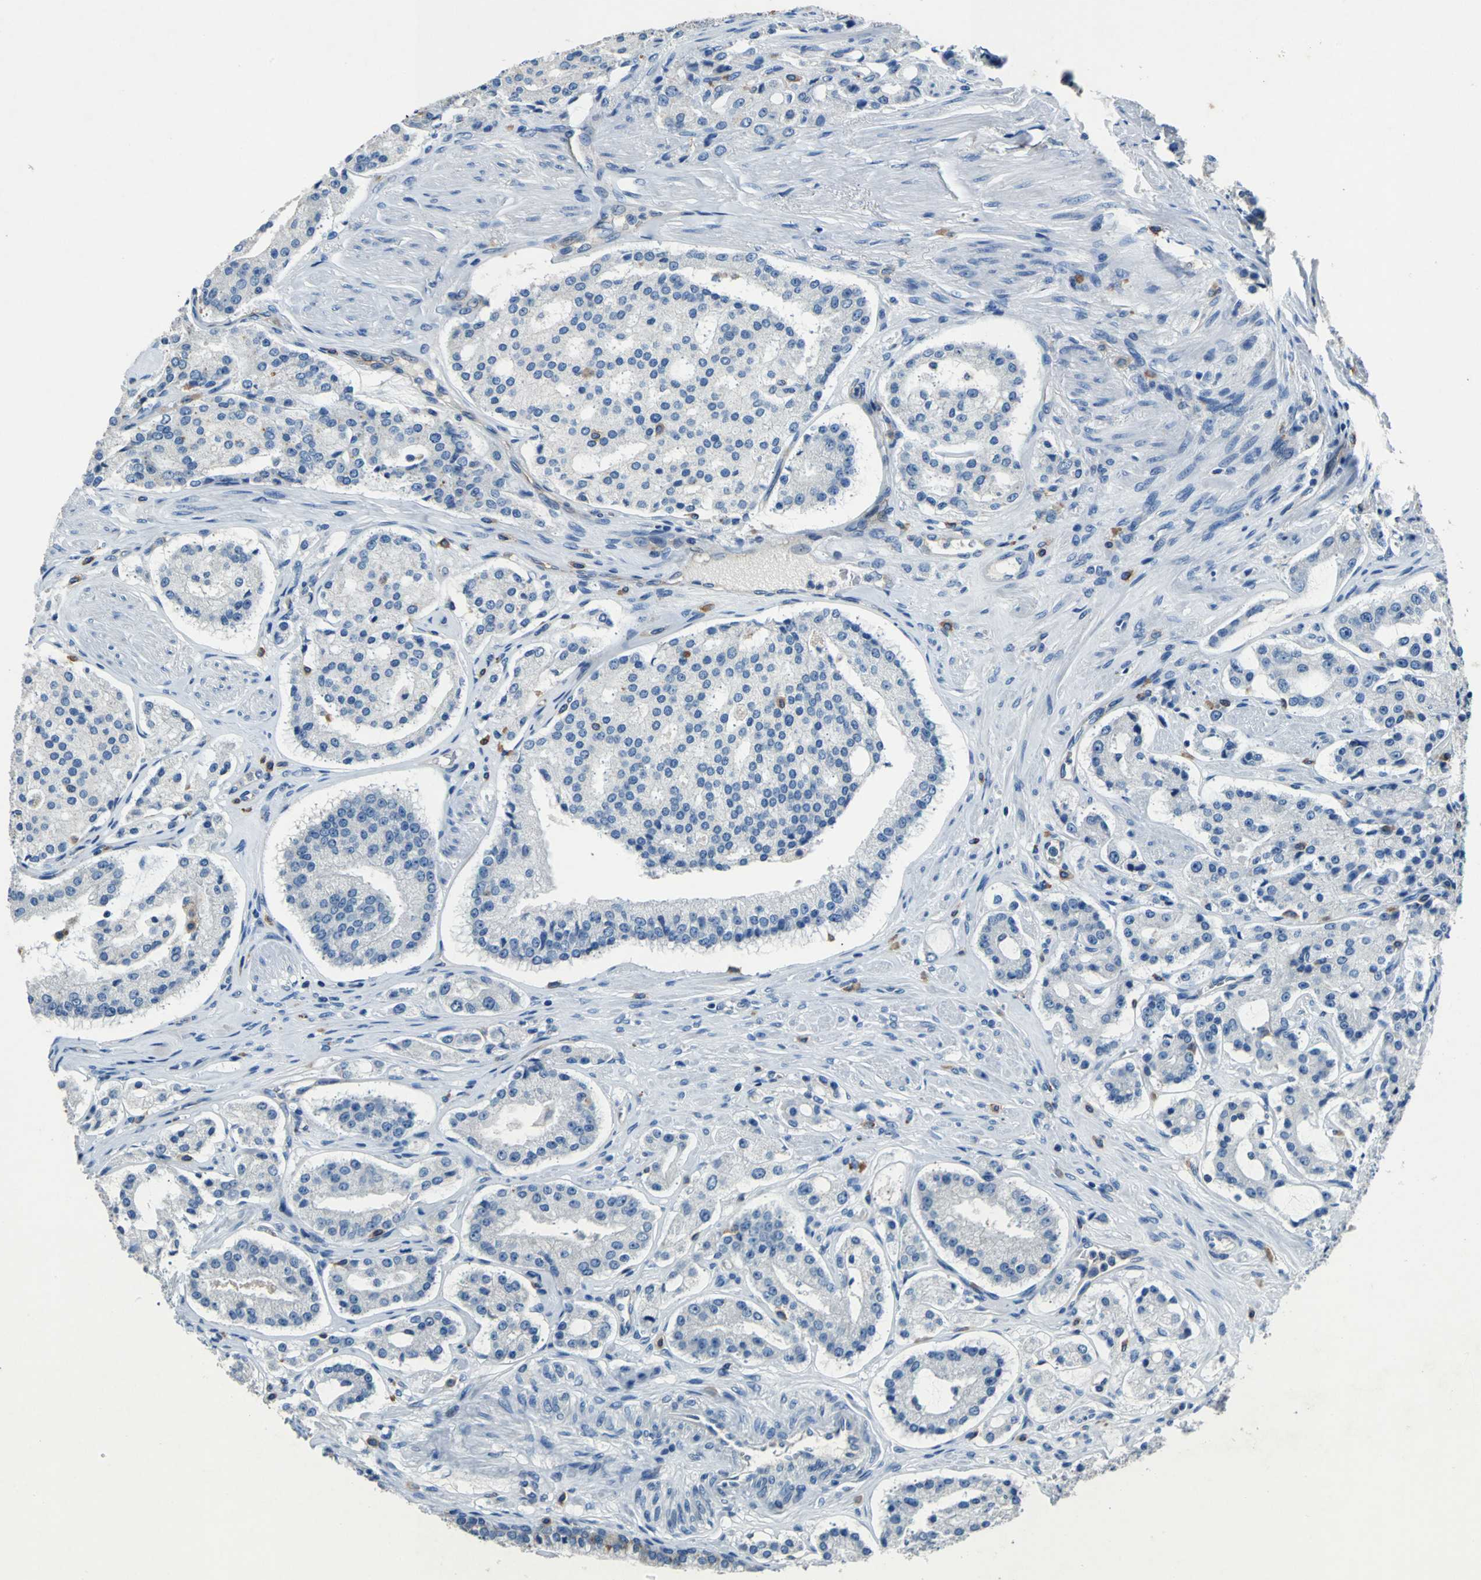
{"staining": {"intensity": "negative", "quantity": "none", "location": "none"}, "tissue": "prostate cancer", "cell_type": "Tumor cells", "image_type": "cancer", "snomed": [{"axis": "morphology", "description": "Adenocarcinoma, Medium grade"}, {"axis": "topography", "description": "Prostate"}], "caption": "Tumor cells are negative for protein expression in human prostate cancer (medium-grade adenocarcinoma).", "gene": "RPS13", "patient": {"sex": "male", "age": 72}}